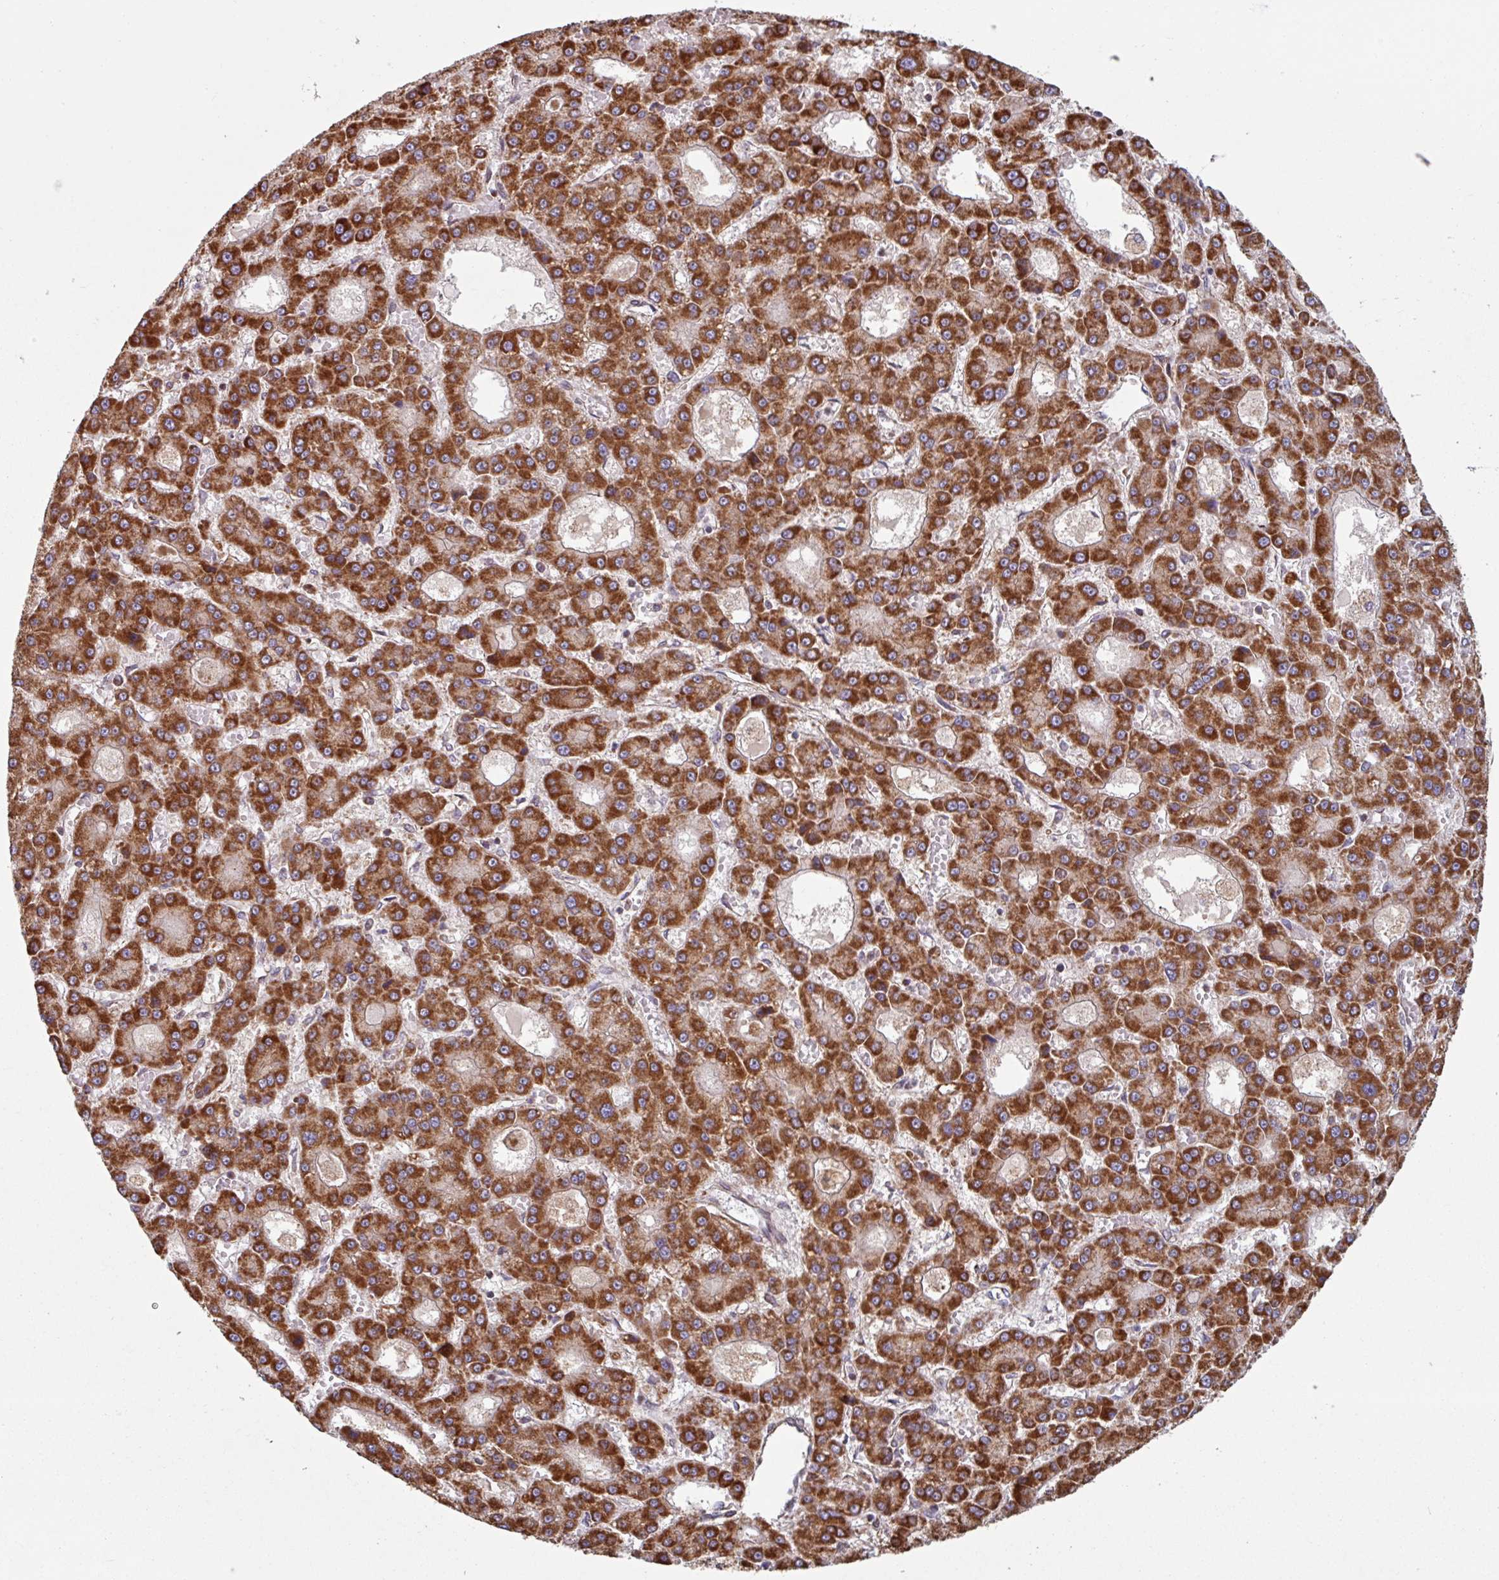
{"staining": {"intensity": "strong", "quantity": ">75%", "location": "cytoplasmic/membranous"}, "tissue": "liver cancer", "cell_type": "Tumor cells", "image_type": "cancer", "snomed": [{"axis": "morphology", "description": "Carcinoma, Hepatocellular, NOS"}, {"axis": "topography", "description": "Liver"}], "caption": "Immunohistochemical staining of hepatocellular carcinoma (liver) demonstrates strong cytoplasmic/membranous protein expression in about >75% of tumor cells.", "gene": "COX7C", "patient": {"sex": "male", "age": 70}}